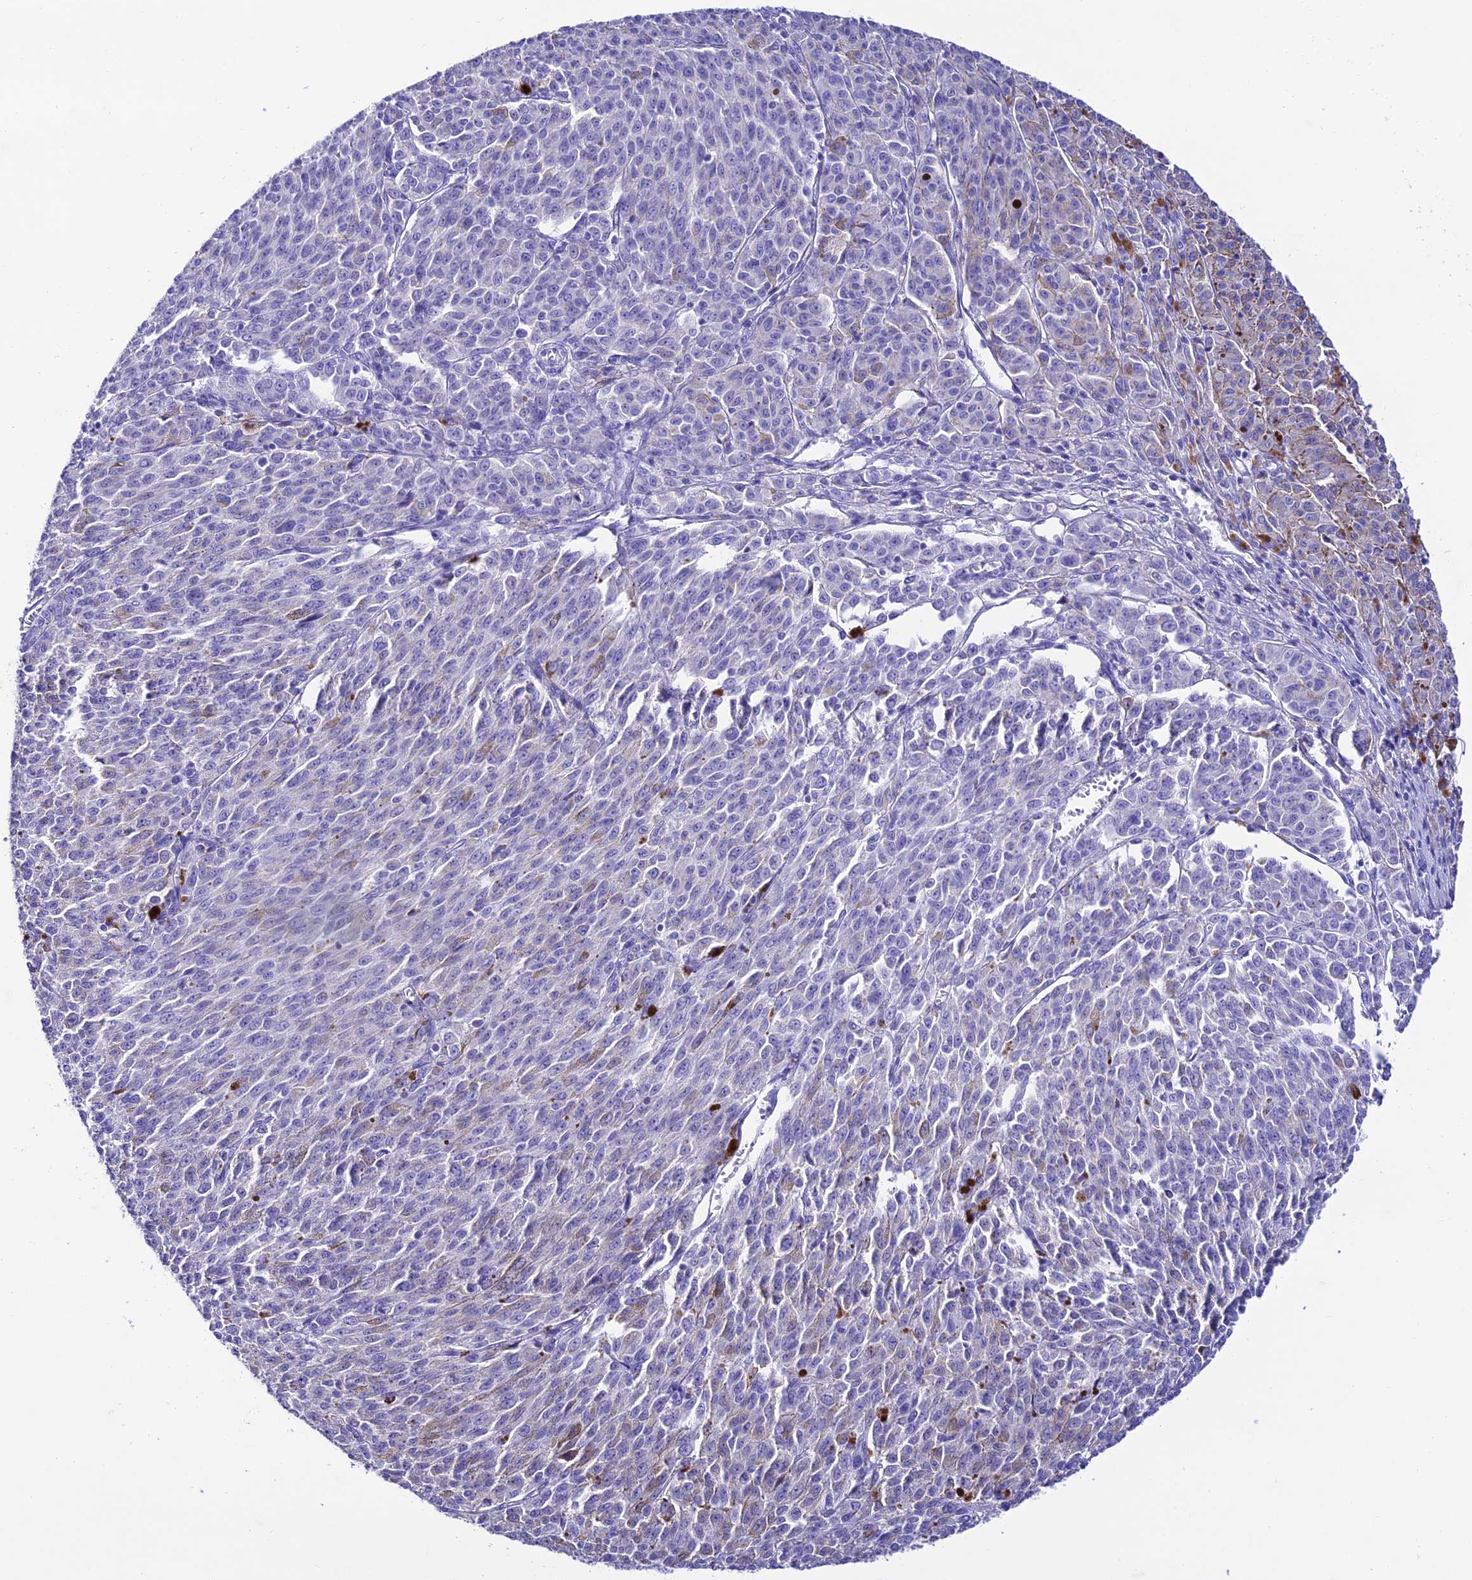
{"staining": {"intensity": "negative", "quantity": "none", "location": "none"}, "tissue": "melanoma", "cell_type": "Tumor cells", "image_type": "cancer", "snomed": [{"axis": "morphology", "description": "Malignant melanoma, NOS"}, {"axis": "topography", "description": "Skin"}], "caption": "A micrograph of human melanoma is negative for staining in tumor cells.", "gene": "NLRP6", "patient": {"sex": "female", "age": 52}}